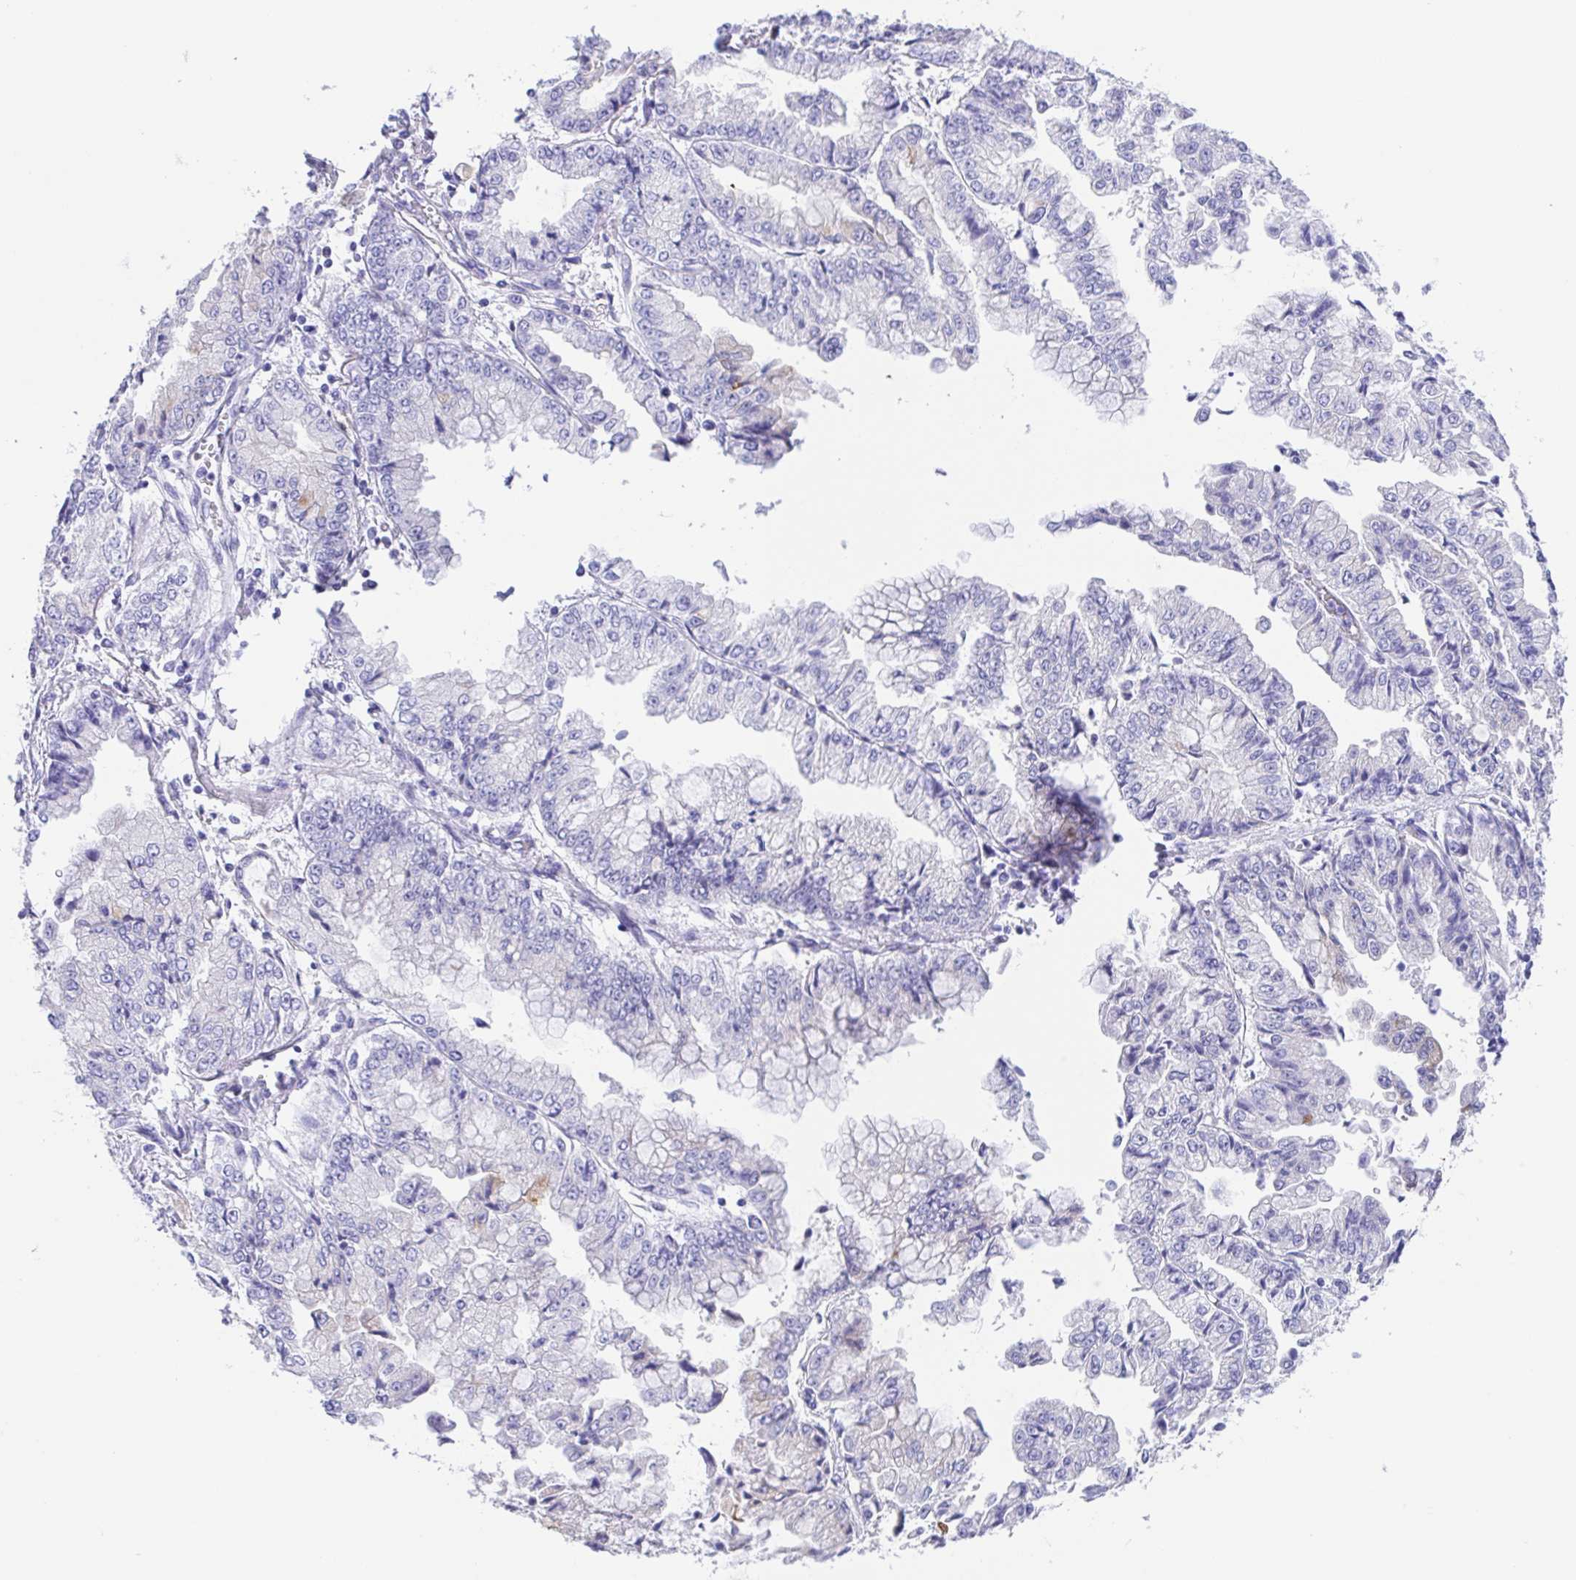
{"staining": {"intensity": "negative", "quantity": "none", "location": "none"}, "tissue": "stomach cancer", "cell_type": "Tumor cells", "image_type": "cancer", "snomed": [{"axis": "morphology", "description": "Adenocarcinoma, NOS"}, {"axis": "topography", "description": "Stomach, upper"}], "caption": "A micrograph of human stomach cancer (adenocarcinoma) is negative for staining in tumor cells.", "gene": "MUCL3", "patient": {"sex": "female", "age": 74}}